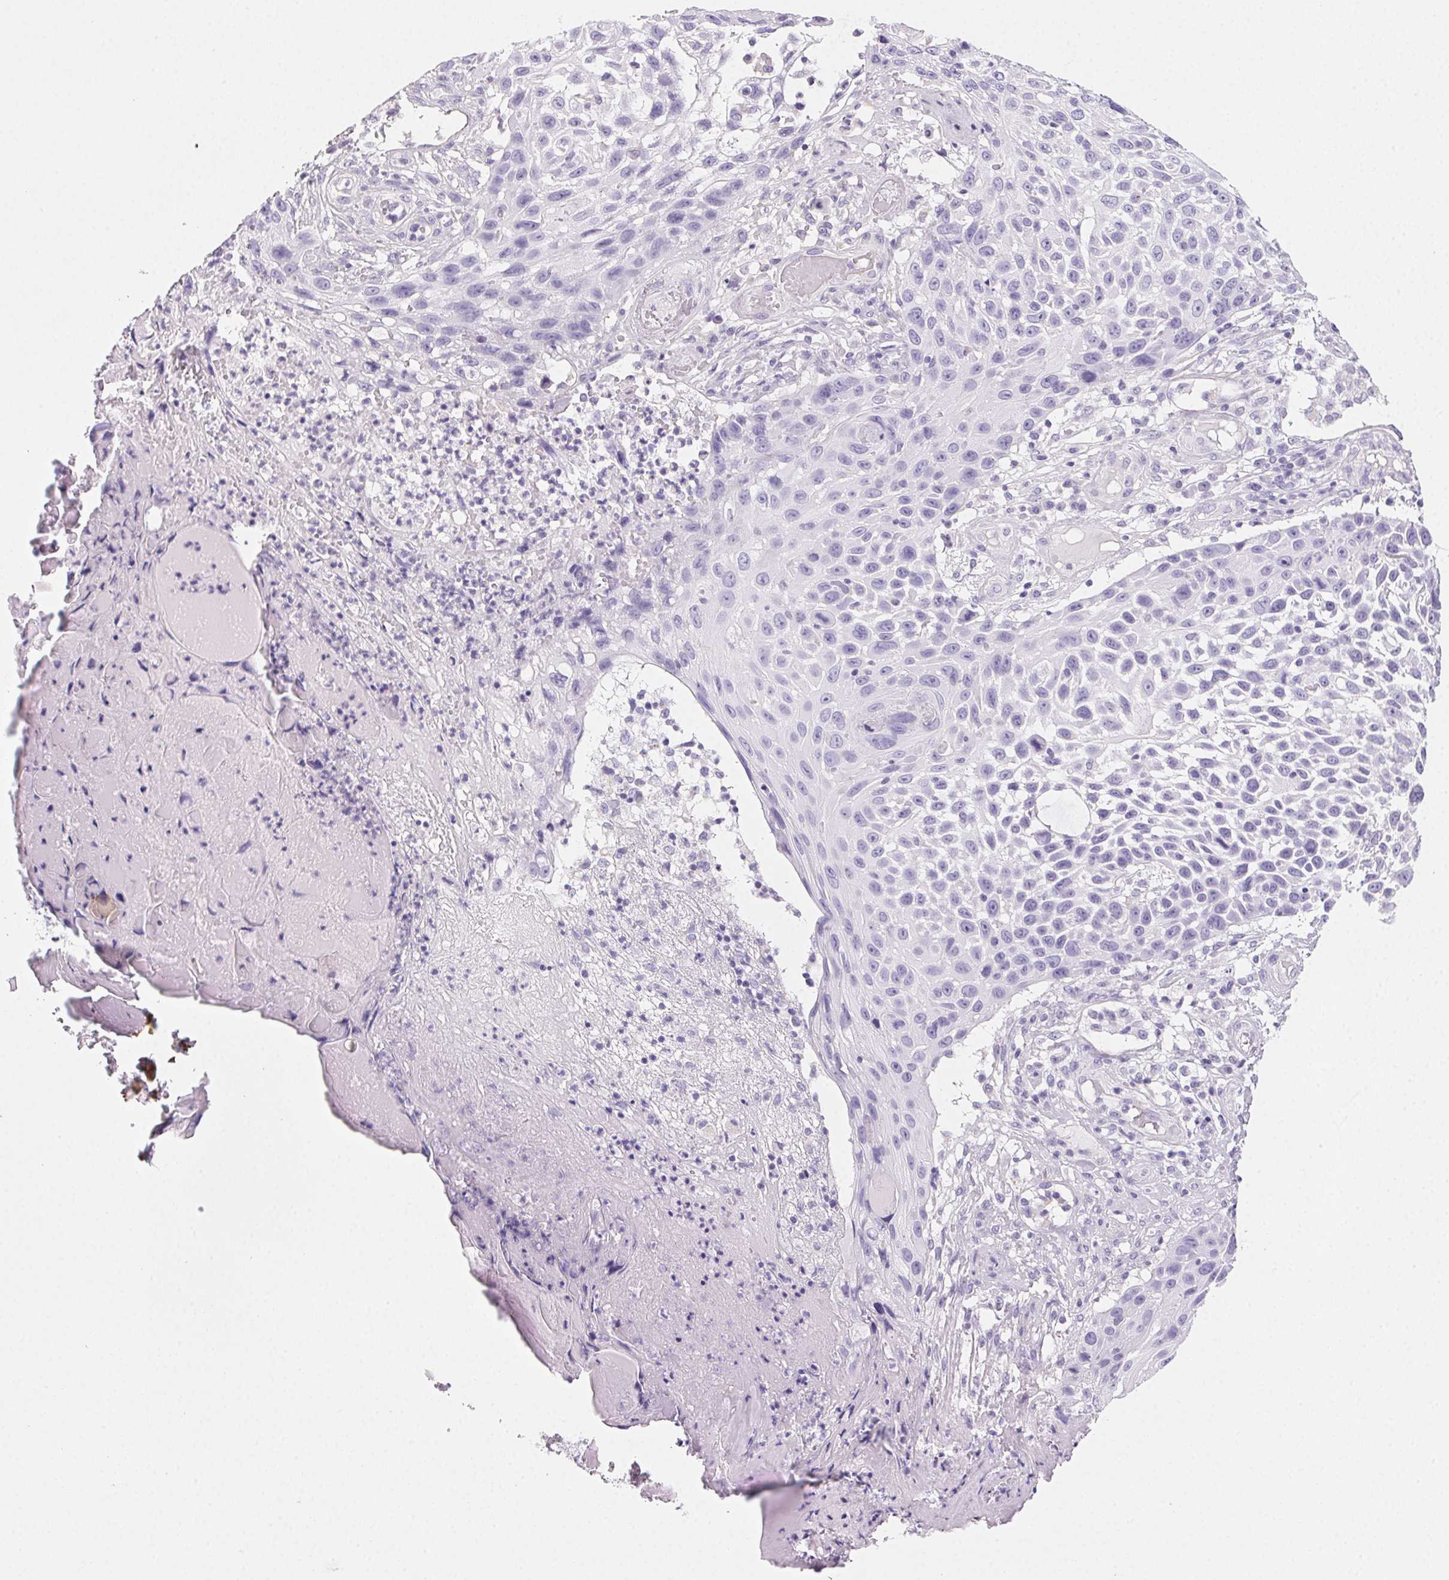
{"staining": {"intensity": "negative", "quantity": "none", "location": "none"}, "tissue": "skin cancer", "cell_type": "Tumor cells", "image_type": "cancer", "snomed": [{"axis": "morphology", "description": "Squamous cell carcinoma, NOS"}, {"axis": "topography", "description": "Skin"}], "caption": "High magnification brightfield microscopy of skin squamous cell carcinoma stained with DAB (3,3'-diaminobenzidine) (brown) and counterstained with hematoxylin (blue): tumor cells show no significant staining. (IHC, brightfield microscopy, high magnification).", "gene": "PRSS3", "patient": {"sex": "male", "age": 92}}